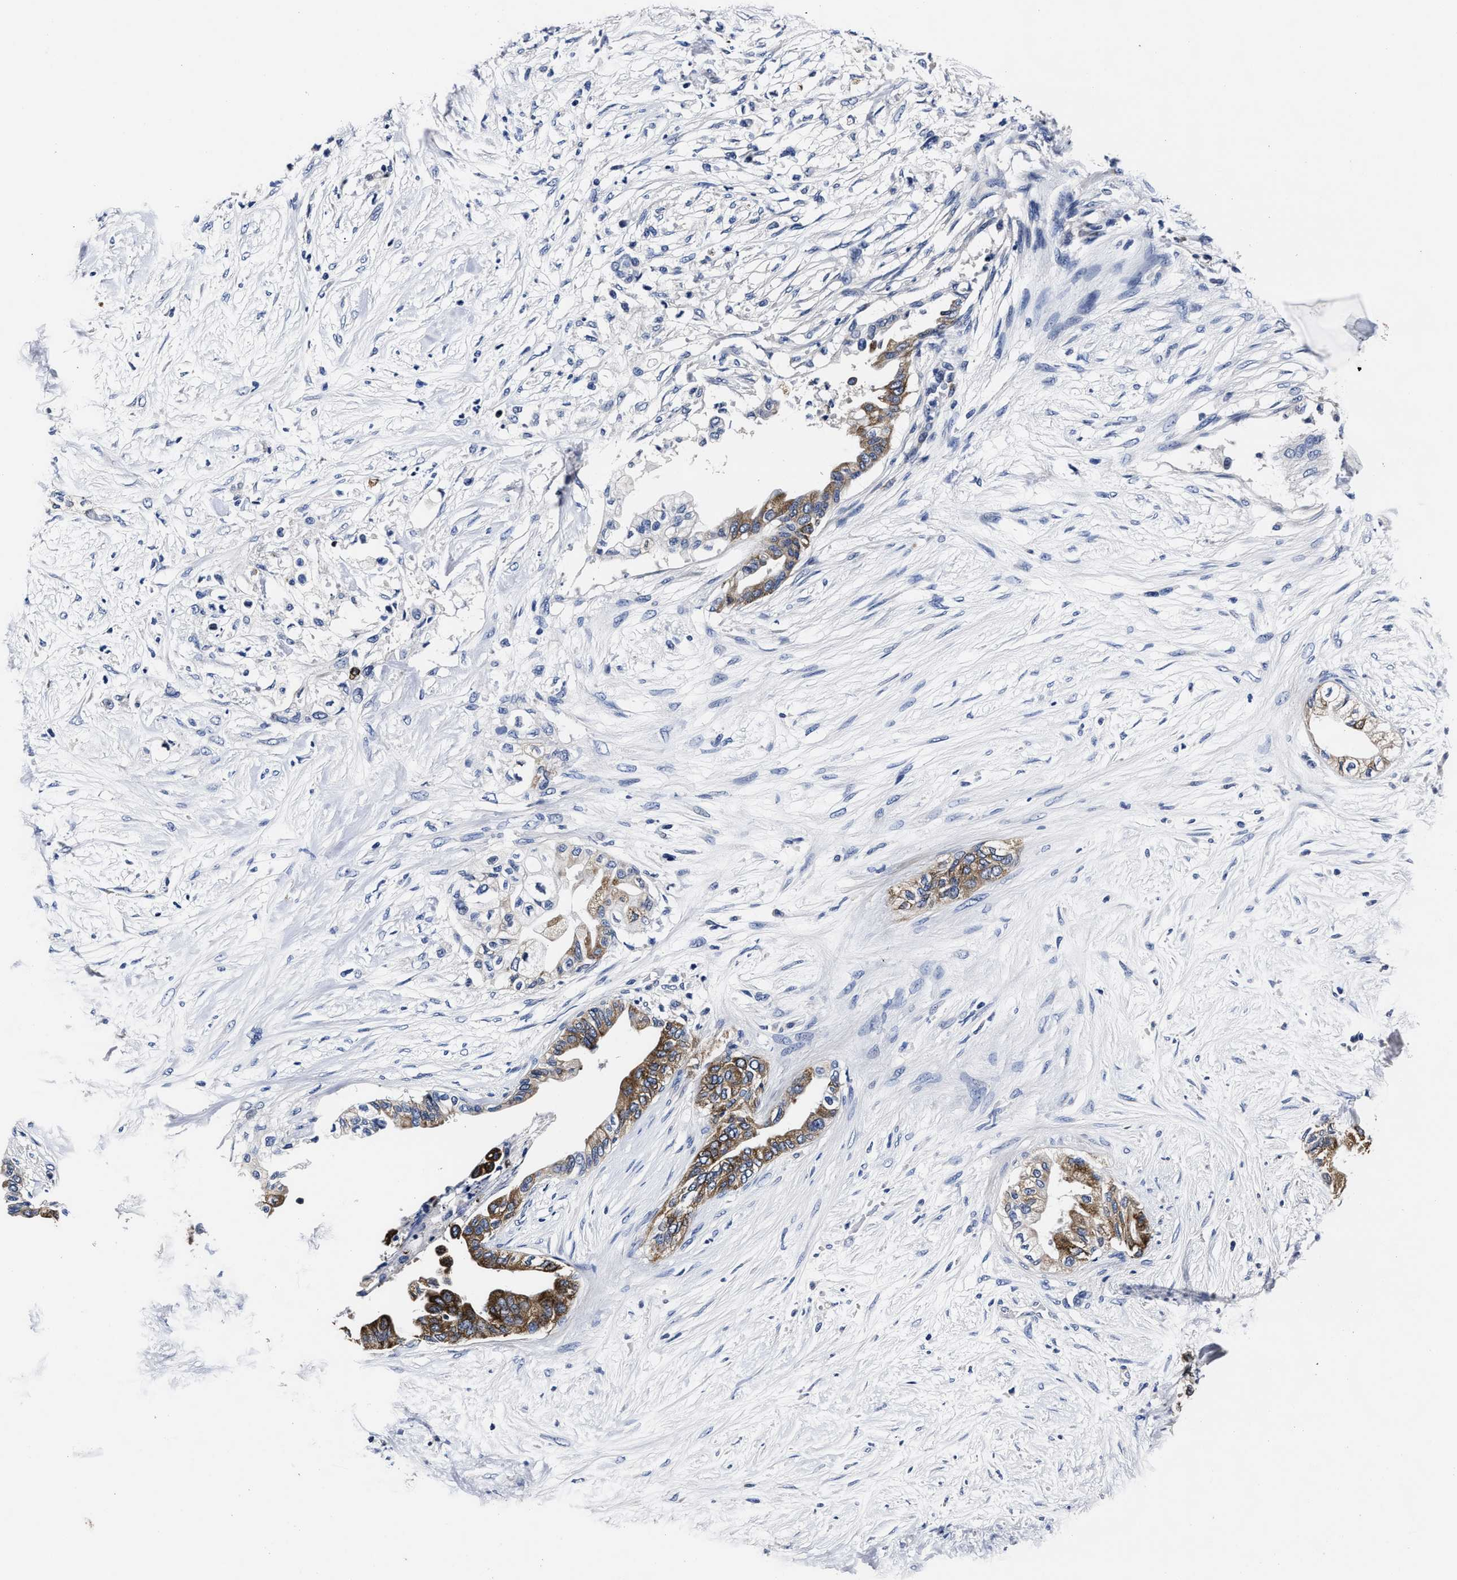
{"staining": {"intensity": "moderate", "quantity": "25%-75%", "location": "cytoplasmic/membranous"}, "tissue": "pancreatic cancer", "cell_type": "Tumor cells", "image_type": "cancer", "snomed": [{"axis": "morphology", "description": "Normal tissue, NOS"}, {"axis": "morphology", "description": "Adenocarcinoma, NOS"}, {"axis": "topography", "description": "Pancreas"}, {"axis": "topography", "description": "Duodenum"}], "caption": "Pancreatic cancer stained for a protein (brown) exhibits moderate cytoplasmic/membranous positive positivity in approximately 25%-75% of tumor cells.", "gene": "OLFML2A", "patient": {"sex": "female", "age": 60}}